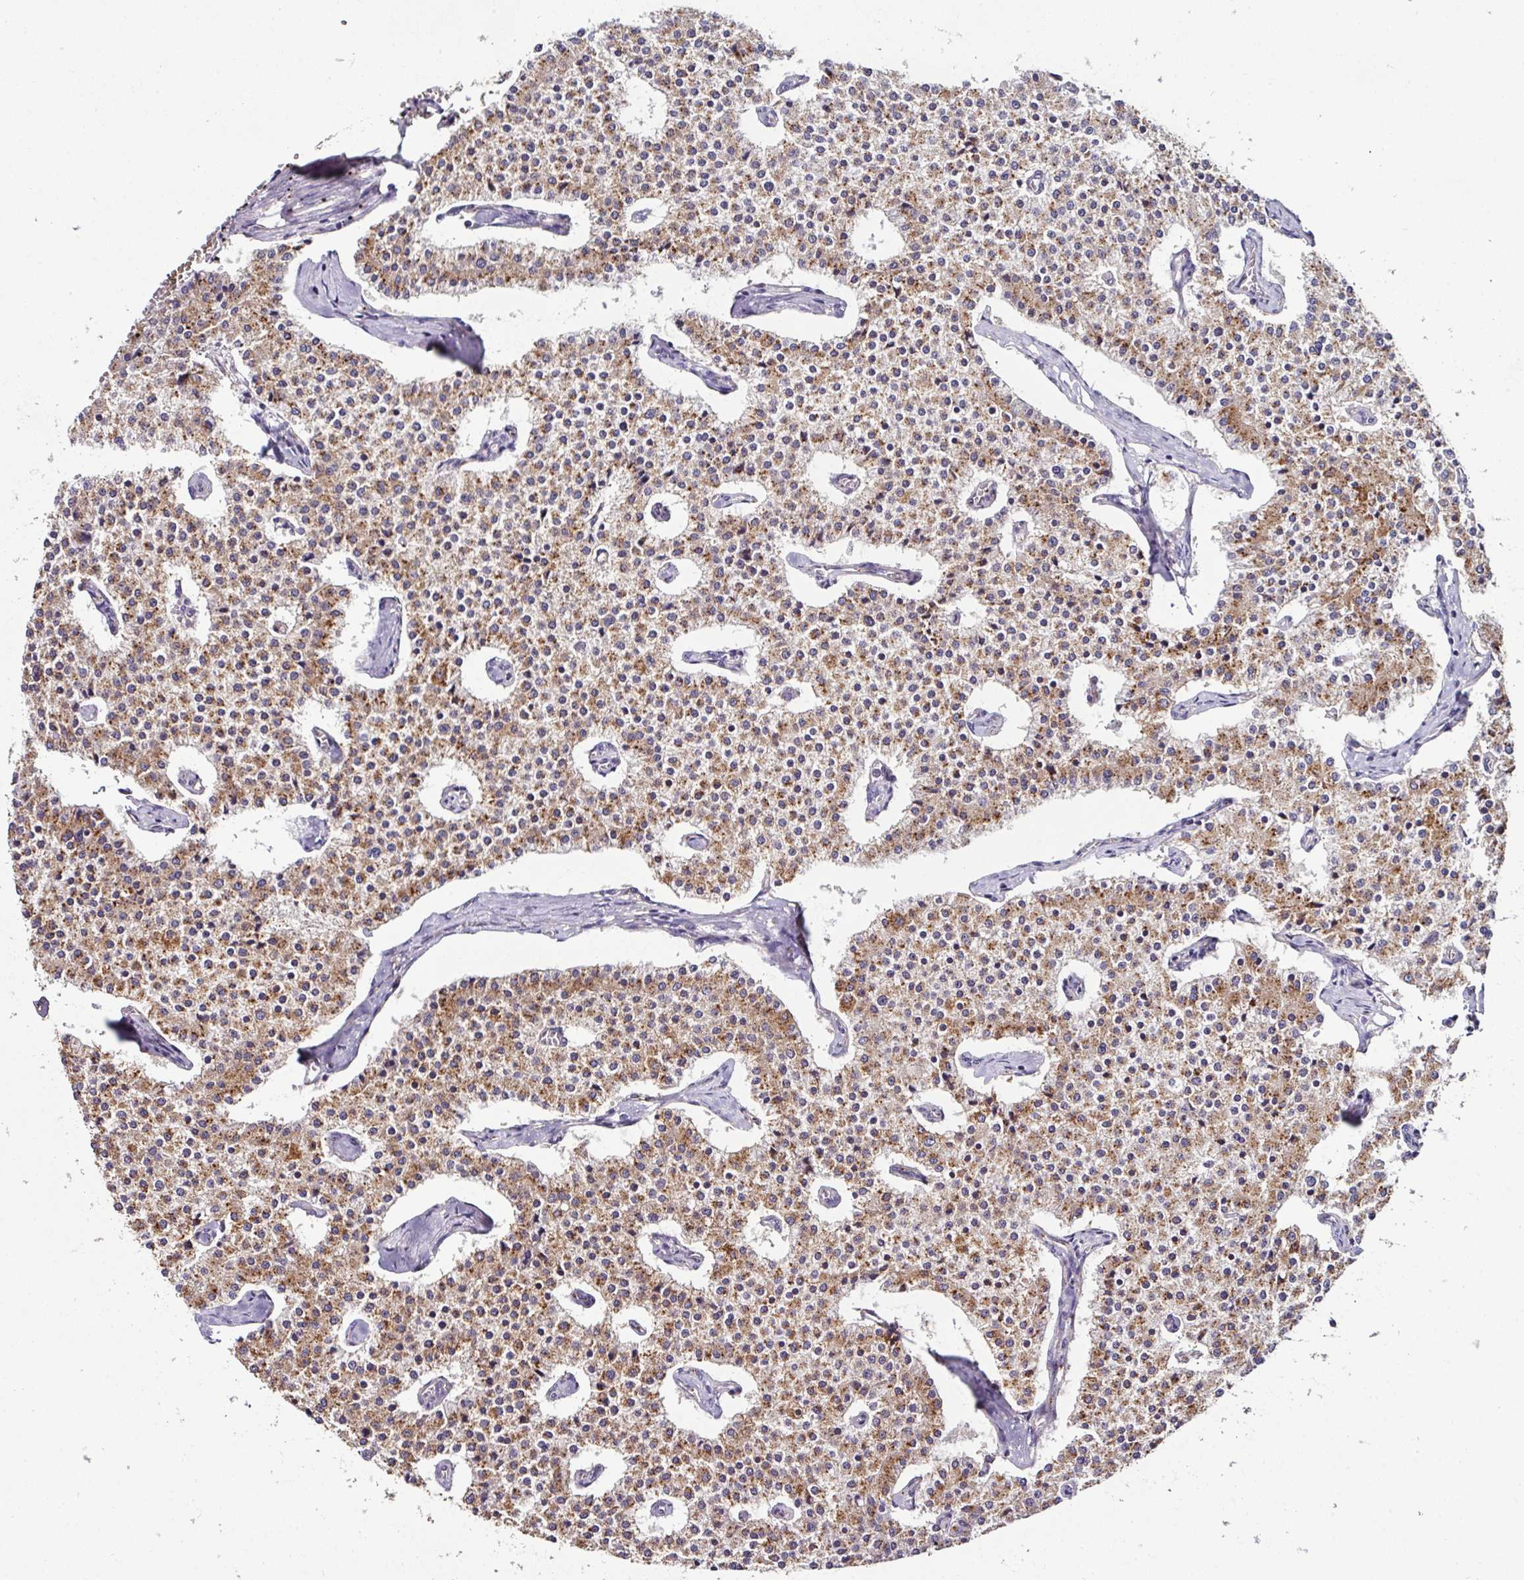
{"staining": {"intensity": "moderate", "quantity": ">75%", "location": "cytoplasmic/membranous"}, "tissue": "carcinoid", "cell_type": "Tumor cells", "image_type": "cancer", "snomed": [{"axis": "morphology", "description": "Carcinoid, malignant, NOS"}, {"axis": "topography", "description": "Colon"}], "caption": "Moderate cytoplasmic/membranous protein expression is present in approximately >75% of tumor cells in malignant carcinoid. The protein of interest is shown in brown color, while the nuclei are stained blue.", "gene": "CPD", "patient": {"sex": "female", "age": 52}}